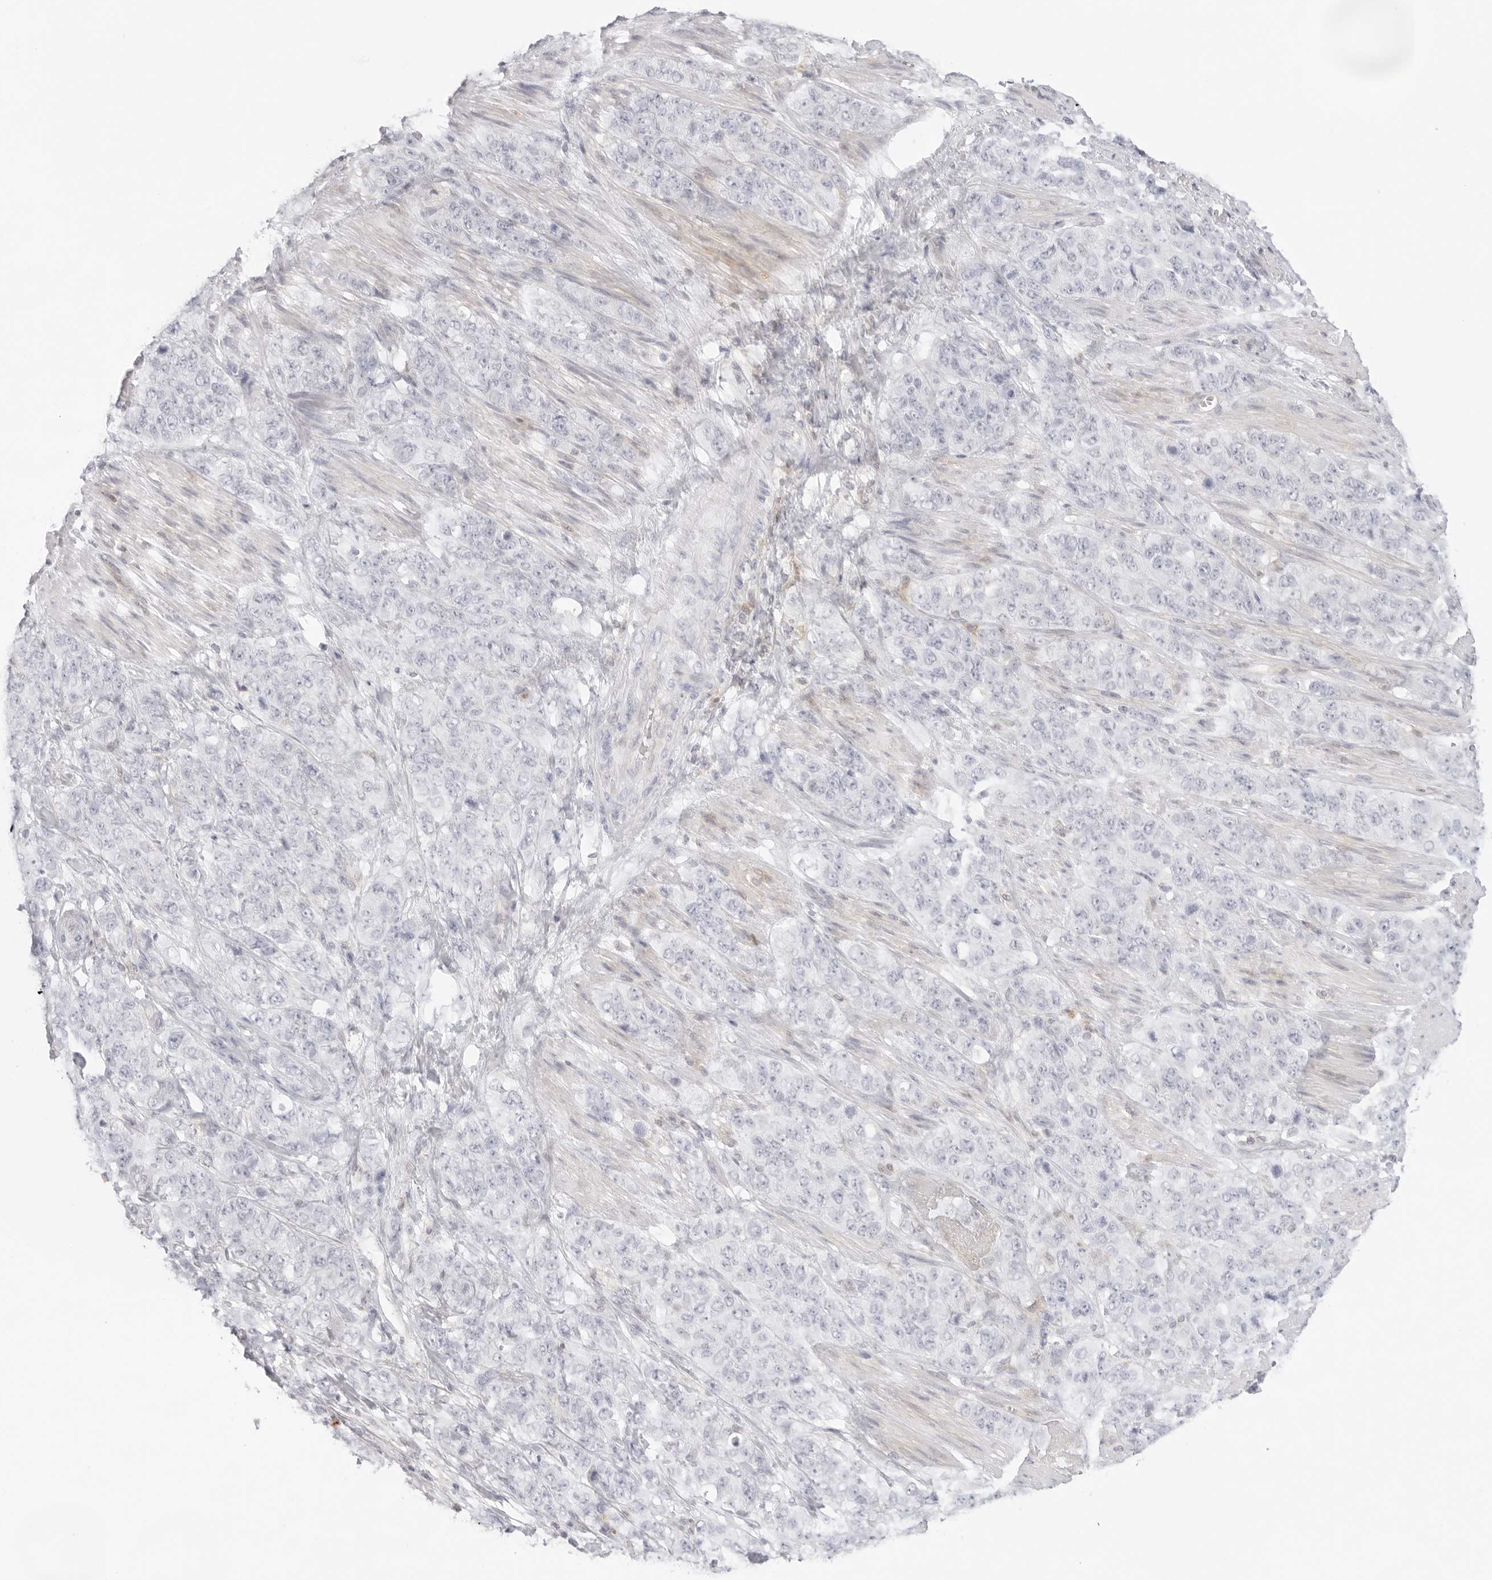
{"staining": {"intensity": "negative", "quantity": "none", "location": "none"}, "tissue": "stomach cancer", "cell_type": "Tumor cells", "image_type": "cancer", "snomed": [{"axis": "morphology", "description": "Adenocarcinoma, NOS"}, {"axis": "topography", "description": "Stomach"}], "caption": "IHC photomicrograph of neoplastic tissue: adenocarcinoma (stomach) stained with DAB shows no significant protein staining in tumor cells. (Brightfield microscopy of DAB IHC at high magnification).", "gene": "TNFRSF14", "patient": {"sex": "male", "age": 48}}